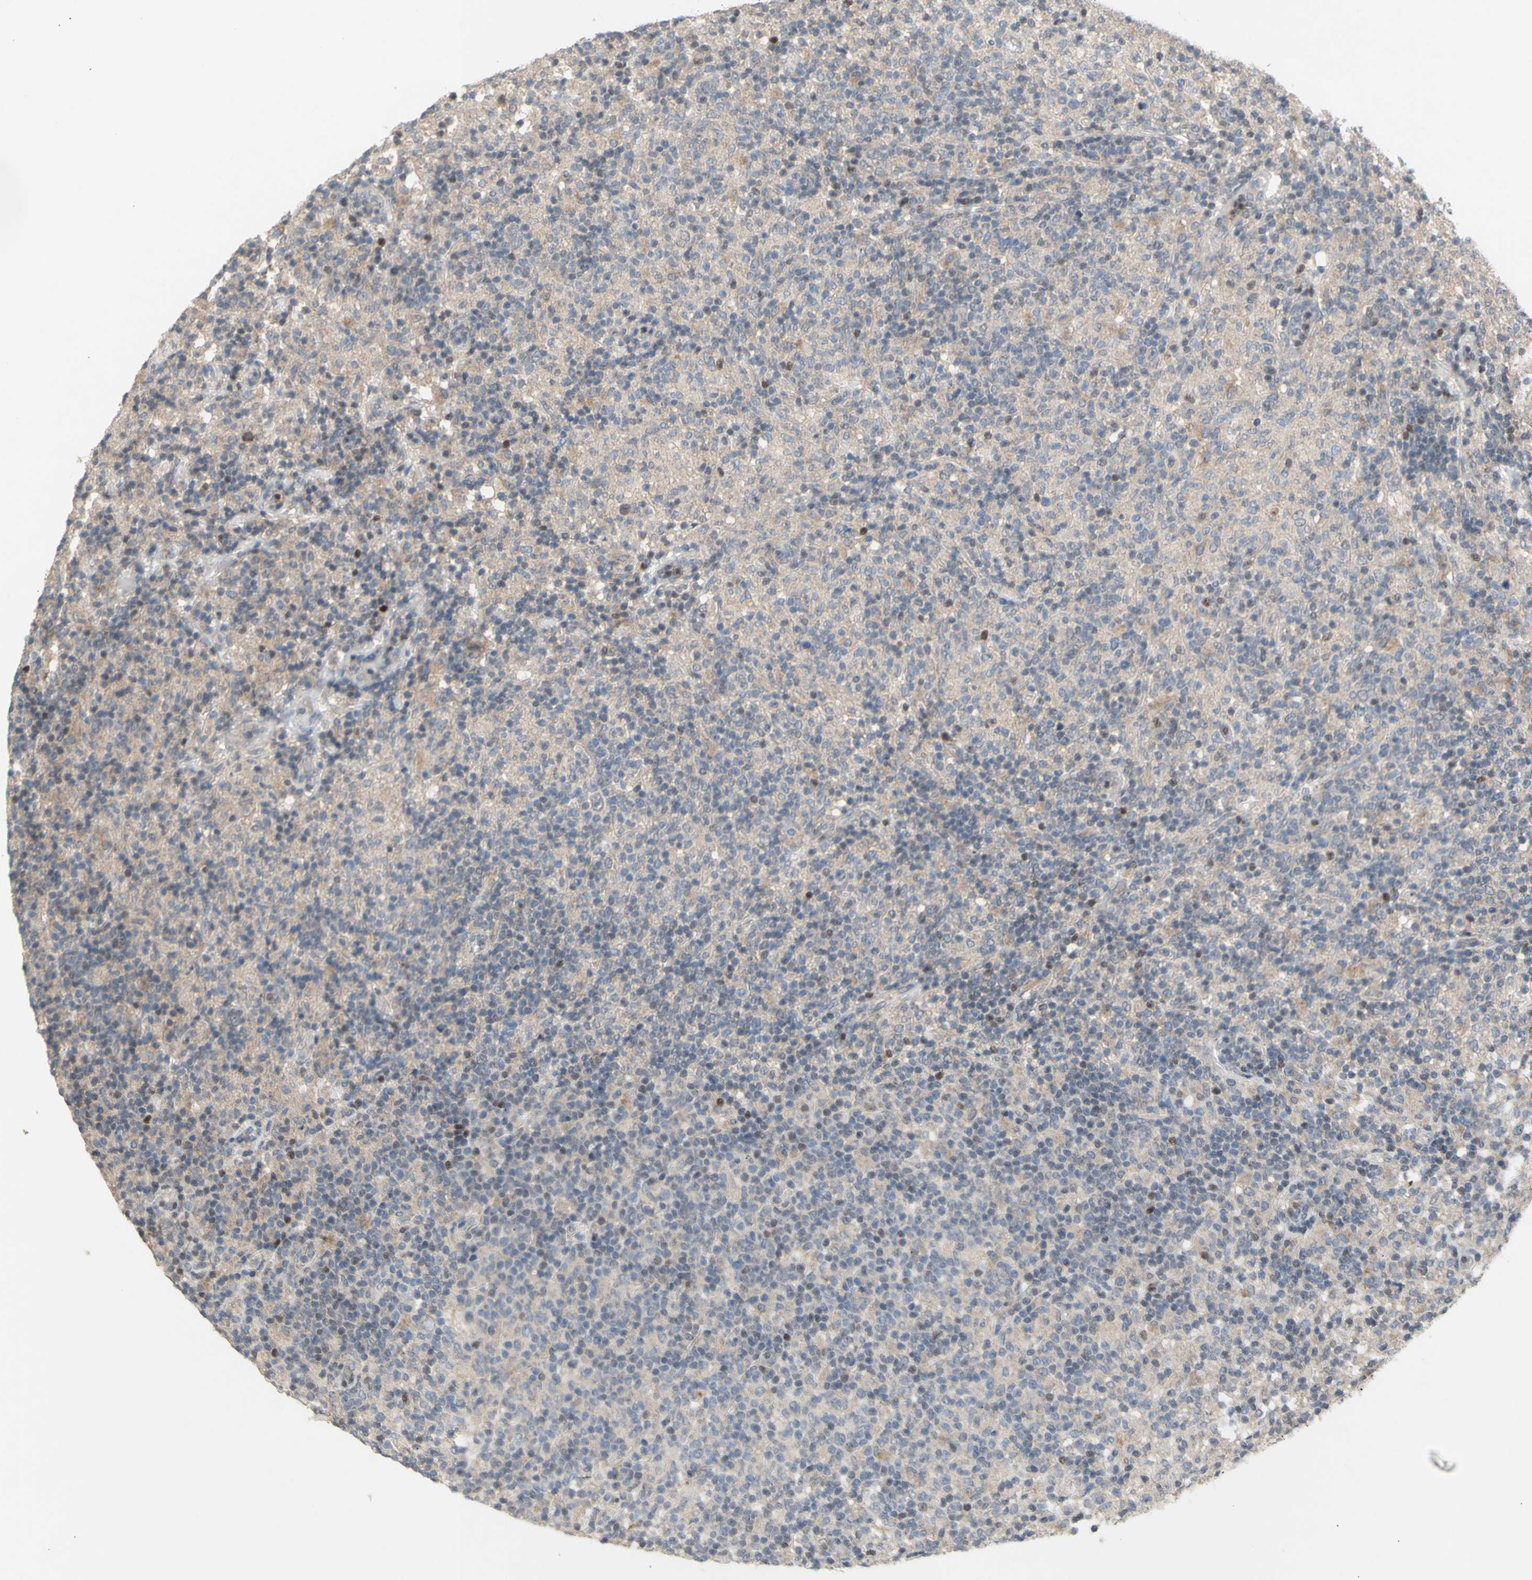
{"staining": {"intensity": "negative", "quantity": "none", "location": "none"}, "tissue": "lymphoma", "cell_type": "Tumor cells", "image_type": "cancer", "snomed": [{"axis": "morphology", "description": "Hodgkin's disease, NOS"}, {"axis": "topography", "description": "Lymph node"}], "caption": "Immunohistochemistry (IHC) micrograph of human Hodgkin's disease stained for a protein (brown), which demonstrates no staining in tumor cells.", "gene": "NLRP1", "patient": {"sex": "male", "age": 70}}